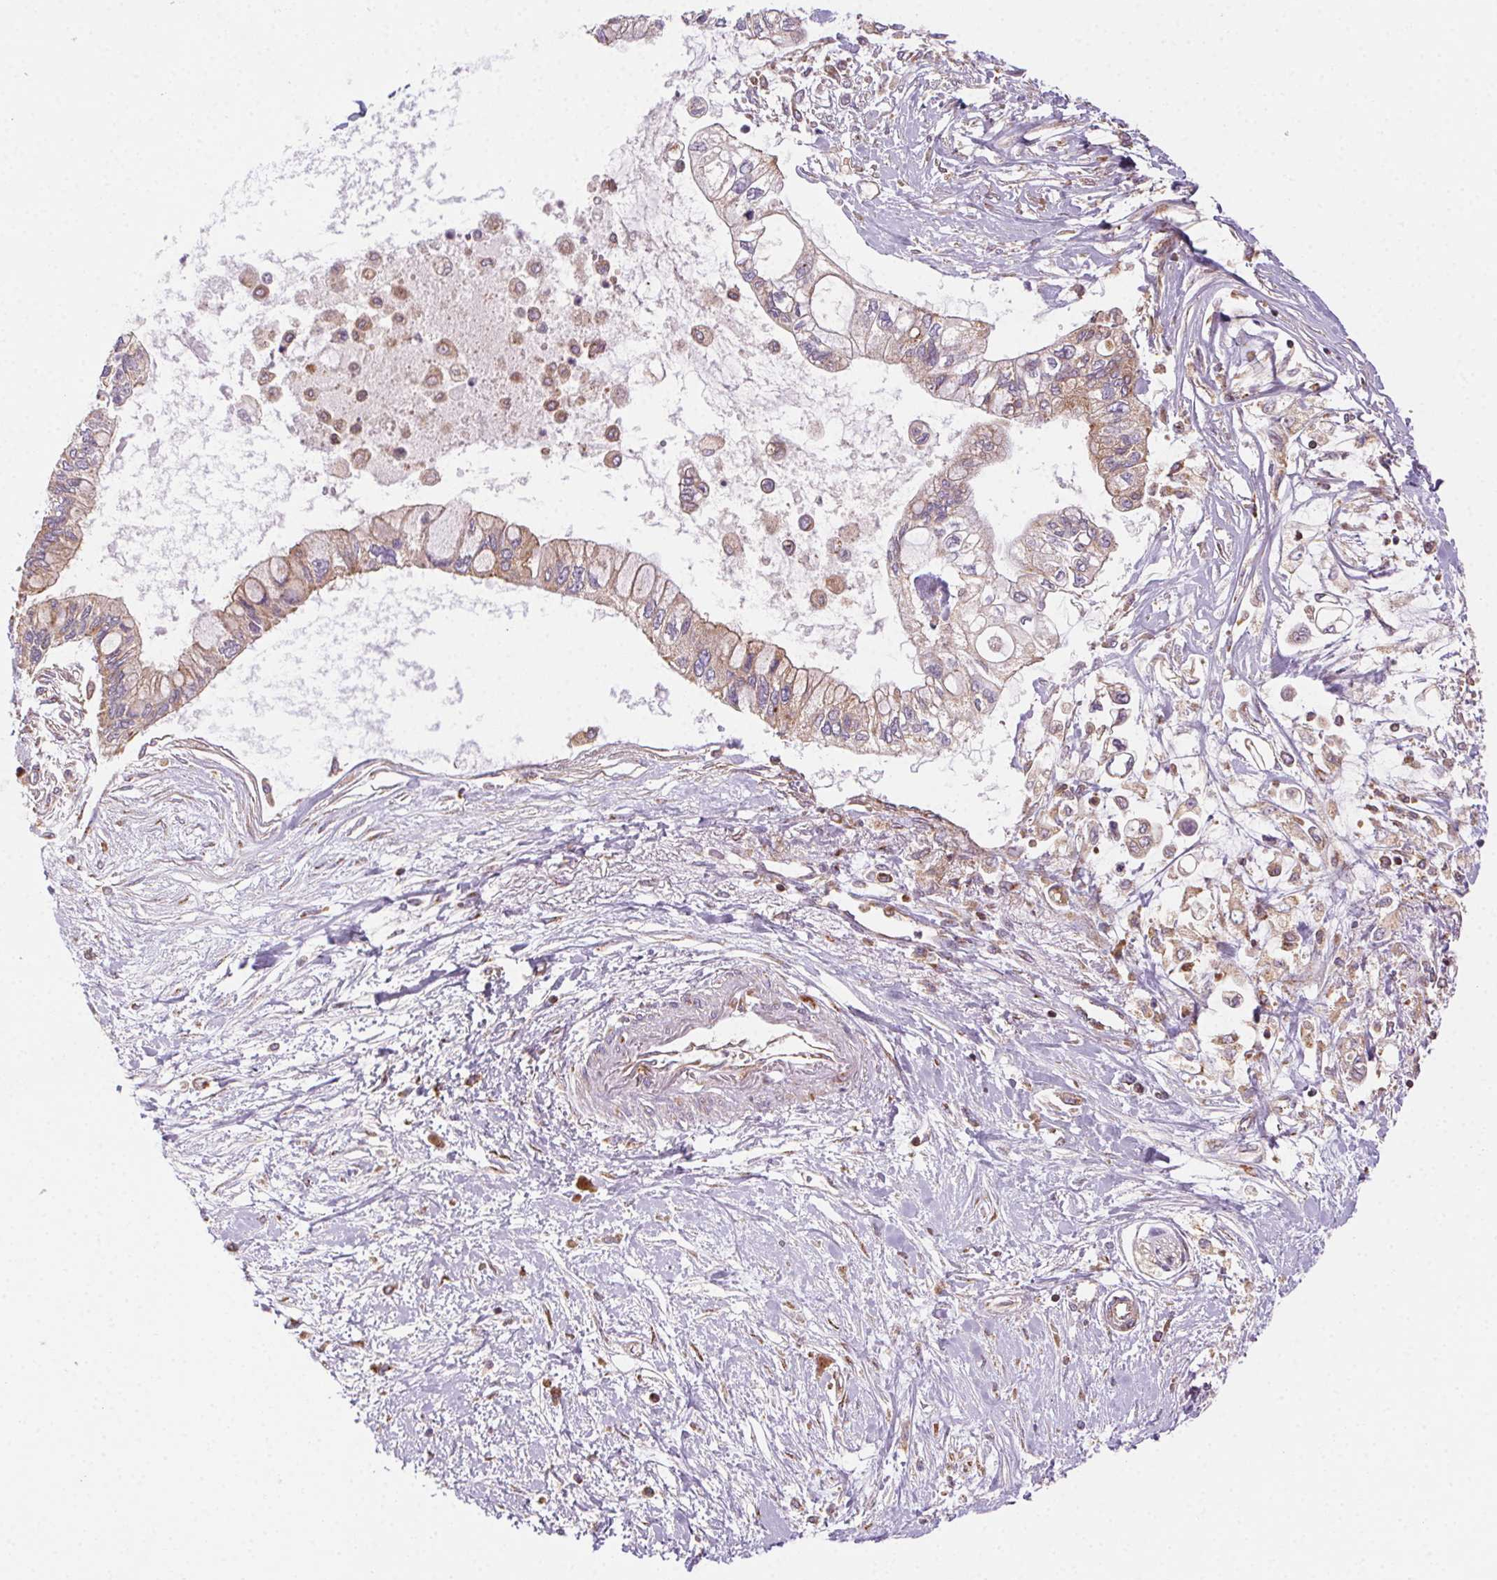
{"staining": {"intensity": "moderate", "quantity": "25%-75%", "location": "cytoplasmic/membranous"}, "tissue": "pancreatic cancer", "cell_type": "Tumor cells", "image_type": "cancer", "snomed": [{"axis": "morphology", "description": "Adenocarcinoma, NOS"}, {"axis": "topography", "description": "Pancreas"}], "caption": "The photomicrograph displays a brown stain indicating the presence of a protein in the cytoplasmic/membranous of tumor cells in pancreatic cancer. (brown staining indicates protein expression, while blue staining denotes nuclei).", "gene": "CLPB", "patient": {"sex": "female", "age": 77}}